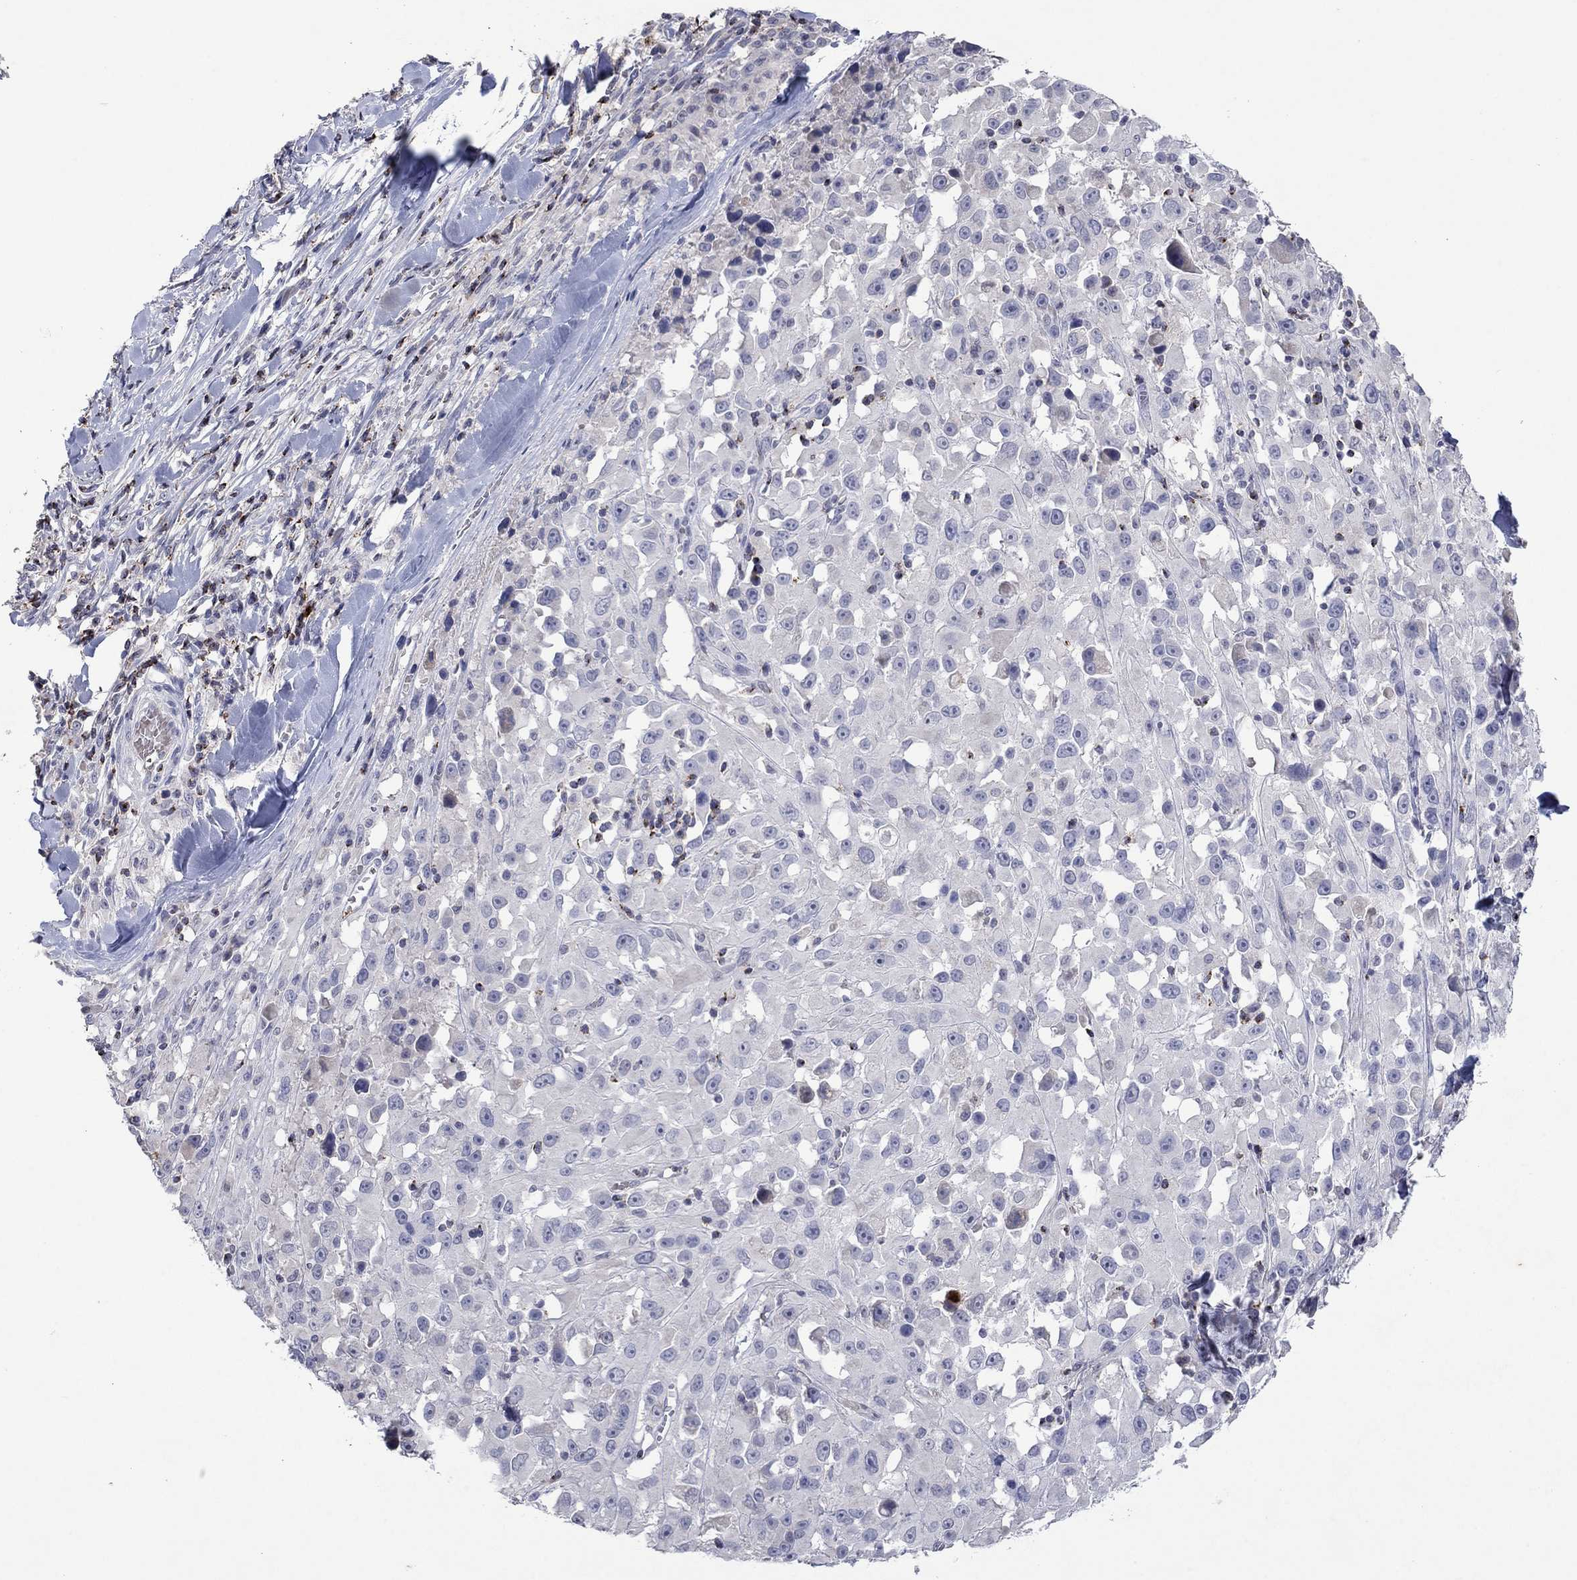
{"staining": {"intensity": "negative", "quantity": "none", "location": "none"}, "tissue": "melanoma", "cell_type": "Tumor cells", "image_type": "cancer", "snomed": [{"axis": "morphology", "description": "Malignant melanoma, Metastatic site"}, {"axis": "topography", "description": "Lymph node"}], "caption": "DAB (3,3'-diaminobenzidine) immunohistochemical staining of malignant melanoma (metastatic site) exhibits no significant positivity in tumor cells.", "gene": "CCL5", "patient": {"sex": "male", "age": 50}}